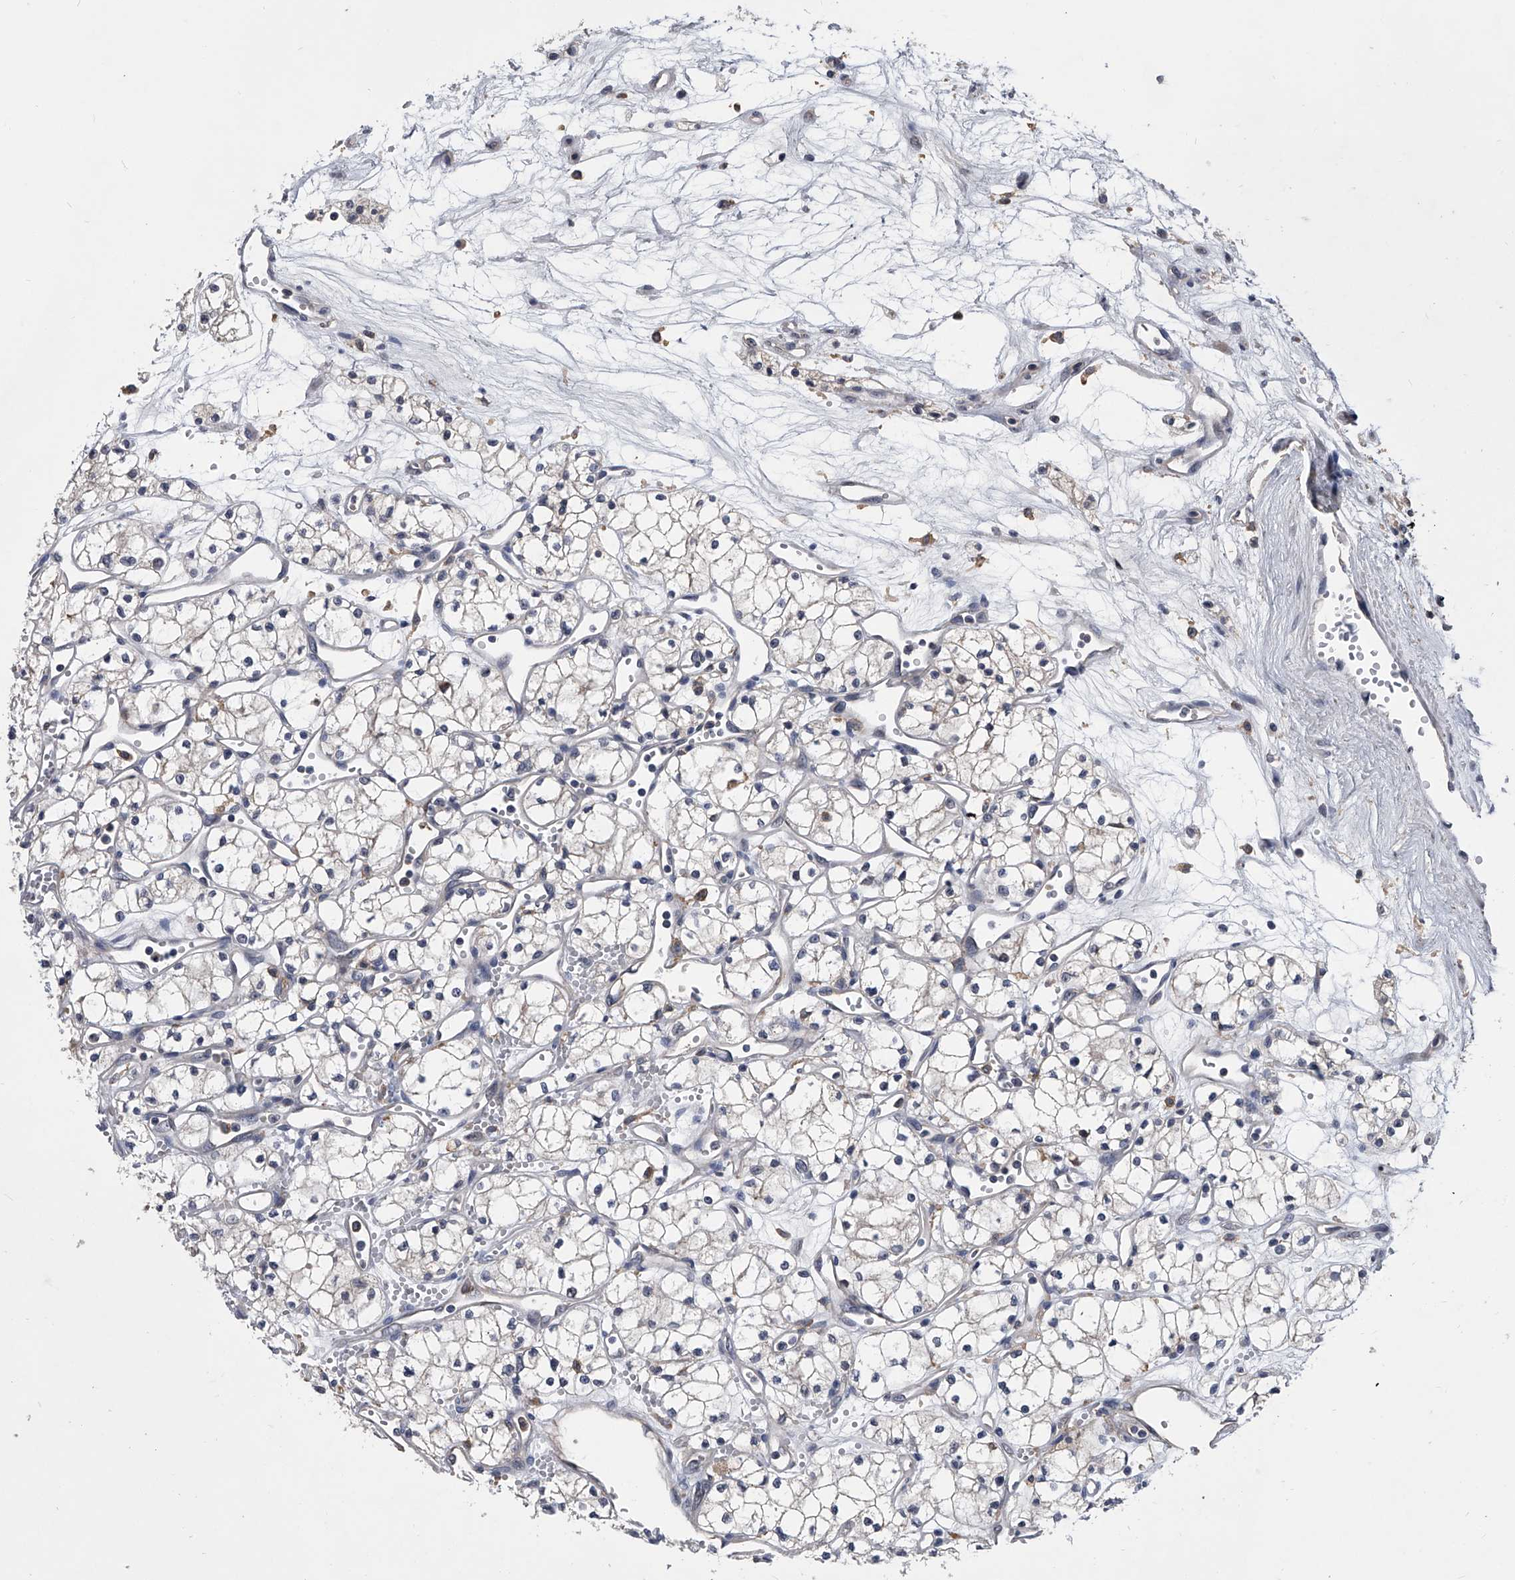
{"staining": {"intensity": "negative", "quantity": "none", "location": "none"}, "tissue": "renal cancer", "cell_type": "Tumor cells", "image_type": "cancer", "snomed": [{"axis": "morphology", "description": "Adenocarcinoma, NOS"}, {"axis": "topography", "description": "Kidney"}], "caption": "Immunohistochemistry (IHC) histopathology image of human renal cancer (adenocarcinoma) stained for a protein (brown), which shows no staining in tumor cells.", "gene": "MAP4K3", "patient": {"sex": "male", "age": 59}}